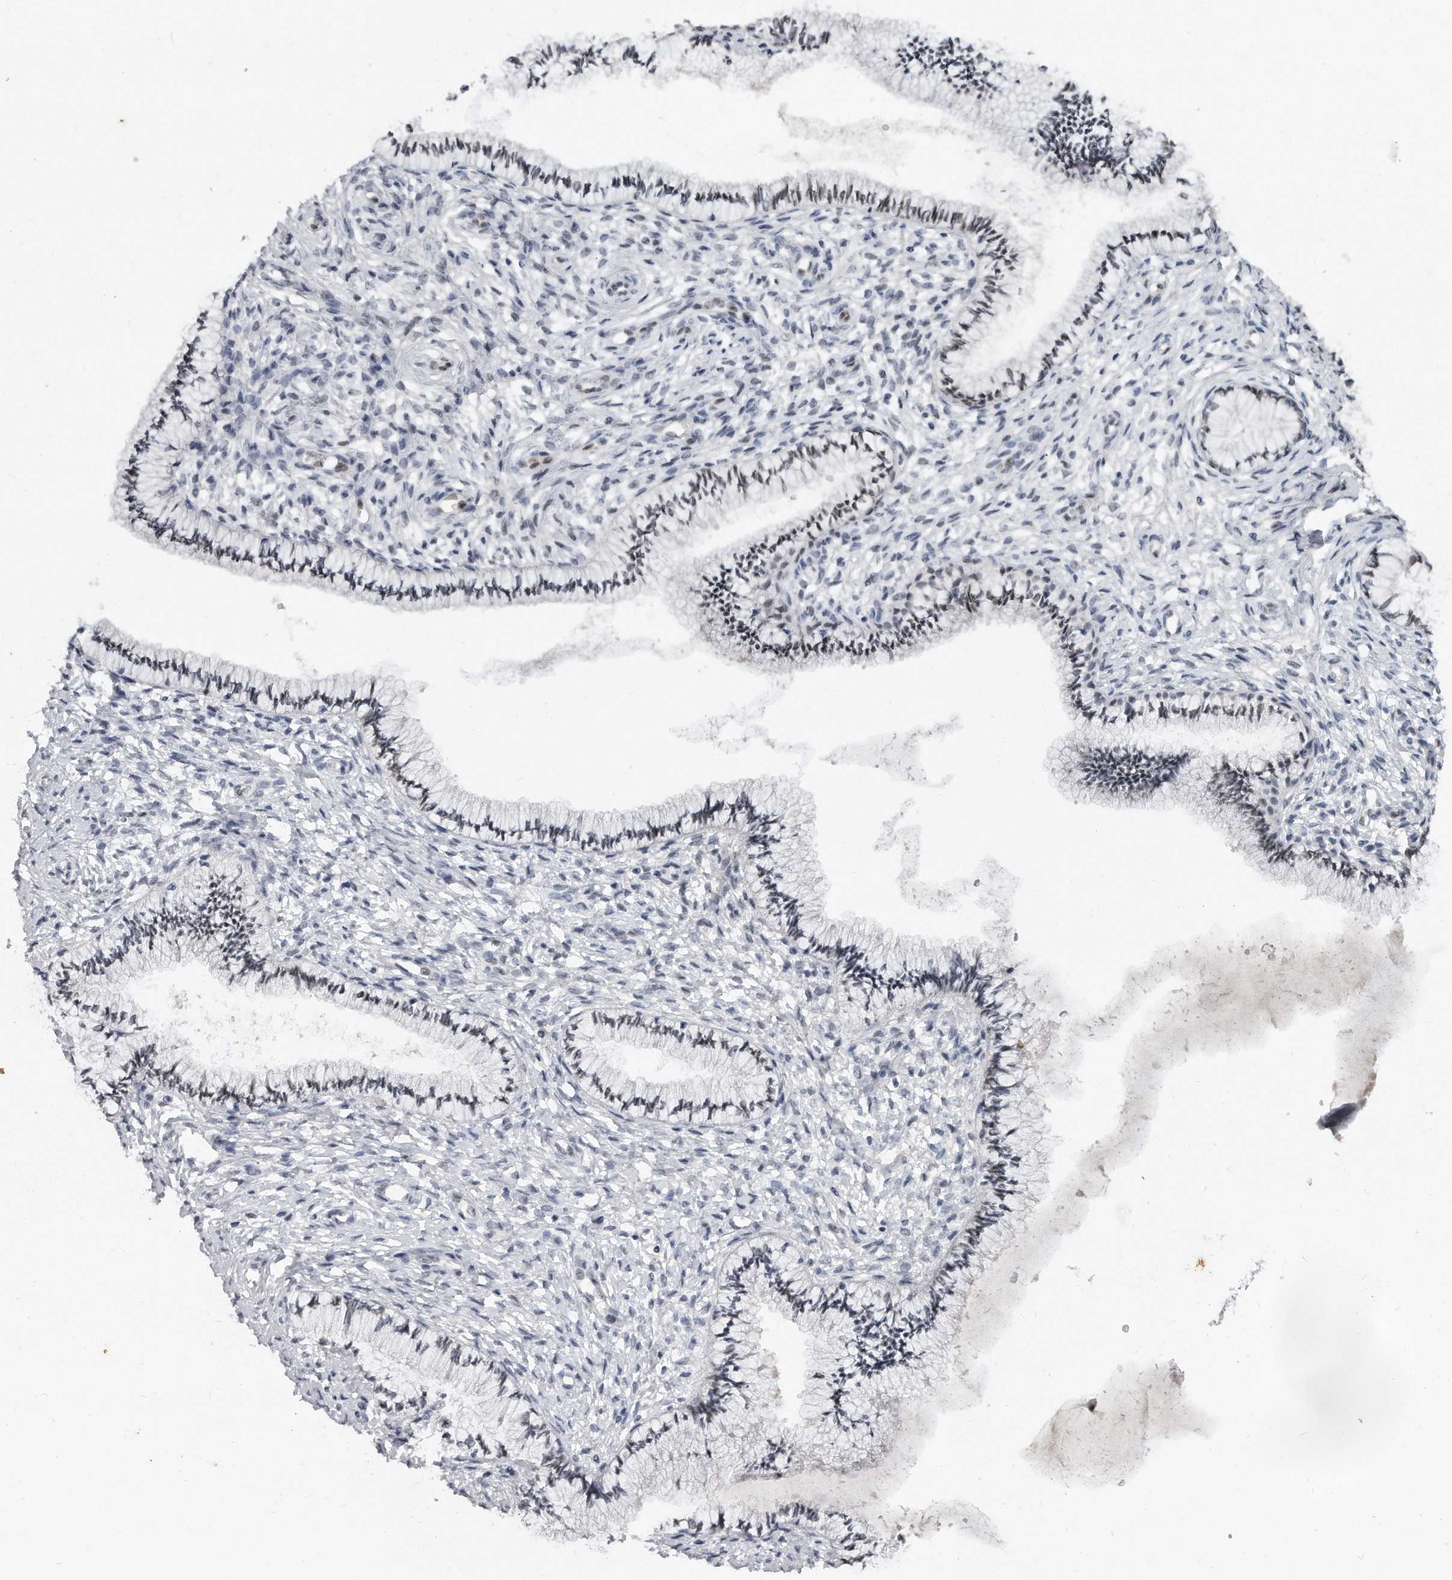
{"staining": {"intensity": "moderate", "quantity": "<25%", "location": "nuclear"}, "tissue": "cervix", "cell_type": "Glandular cells", "image_type": "normal", "snomed": [{"axis": "morphology", "description": "Normal tissue, NOS"}, {"axis": "topography", "description": "Cervix"}], "caption": "The histopathology image demonstrates a brown stain indicating the presence of a protein in the nuclear of glandular cells in cervix.", "gene": "CTBP2", "patient": {"sex": "female", "age": 36}}